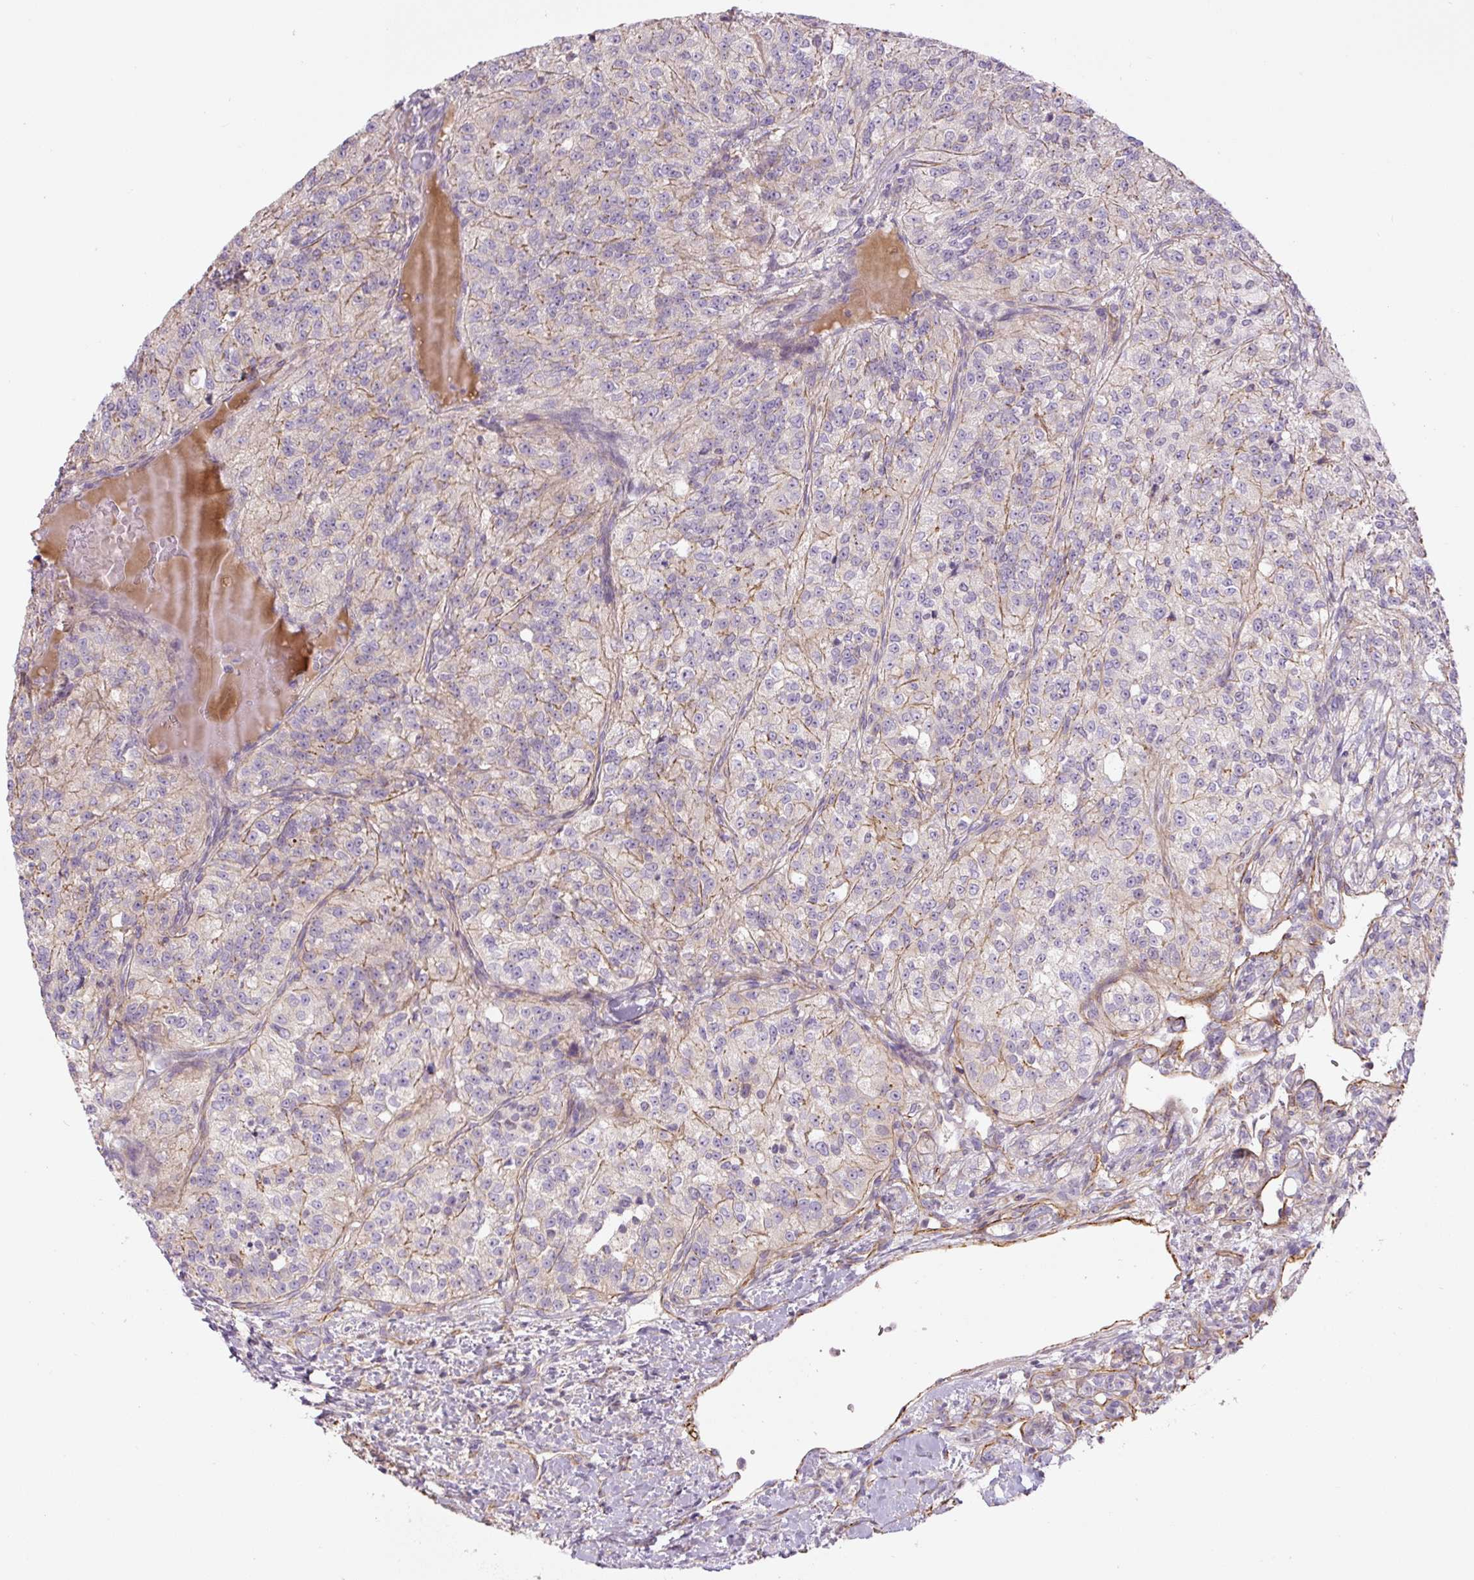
{"staining": {"intensity": "negative", "quantity": "none", "location": "none"}, "tissue": "renal cancer", "cell_type": "Tumor cells", "image_type": "cancer", "snomed": [{"axis": "morphology", "description": "Adenocarcinoma, NOS"}, {"axis": "topography", "description": "Kidney"}], "caption": "DAB (3,3'-diaminobenzidine) immunohistochemical staining of human renal adenocarcinoma reveals no significant positivity in tumor cells.", "gene": "CCNI2", "patient": {"sex": "female", "age": 63}}